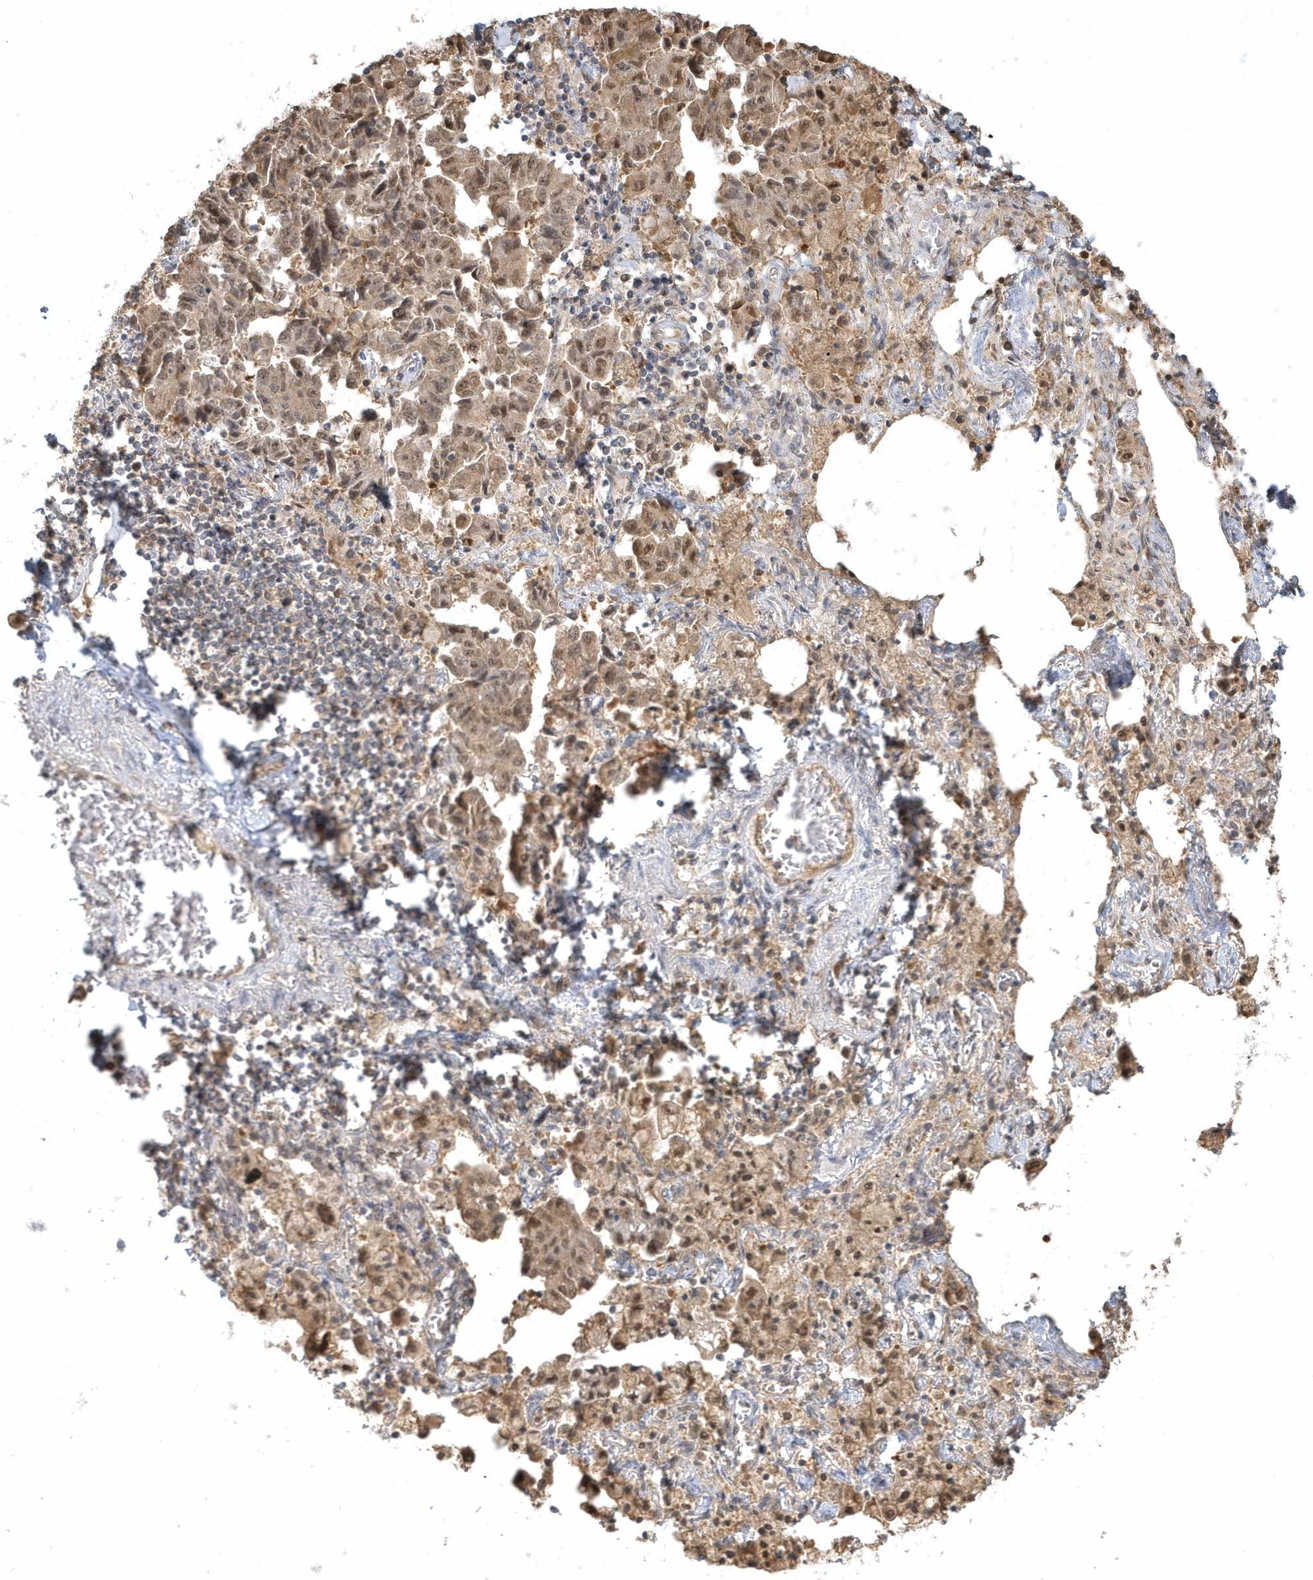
{"staining": {"intensity": "moderate", "quantity": ">75%", "location": "nuclear"}, "tissue": "lung cancer", "cell_type": "Tumor cells", "image_type": "cancer", "snomed": [{"axis": "morphology", "description": "Adenocarcinoma, NOS"}, {"axis": "topography", "description": "Lung"}], "caption": "Human lung cancer stained for a protein (brown) exhibits moderate nuclear positive expression in approximately >75% of tumor cells.", "gene": "PSMD6", "patient": {"sex": "female", "age": 51}}